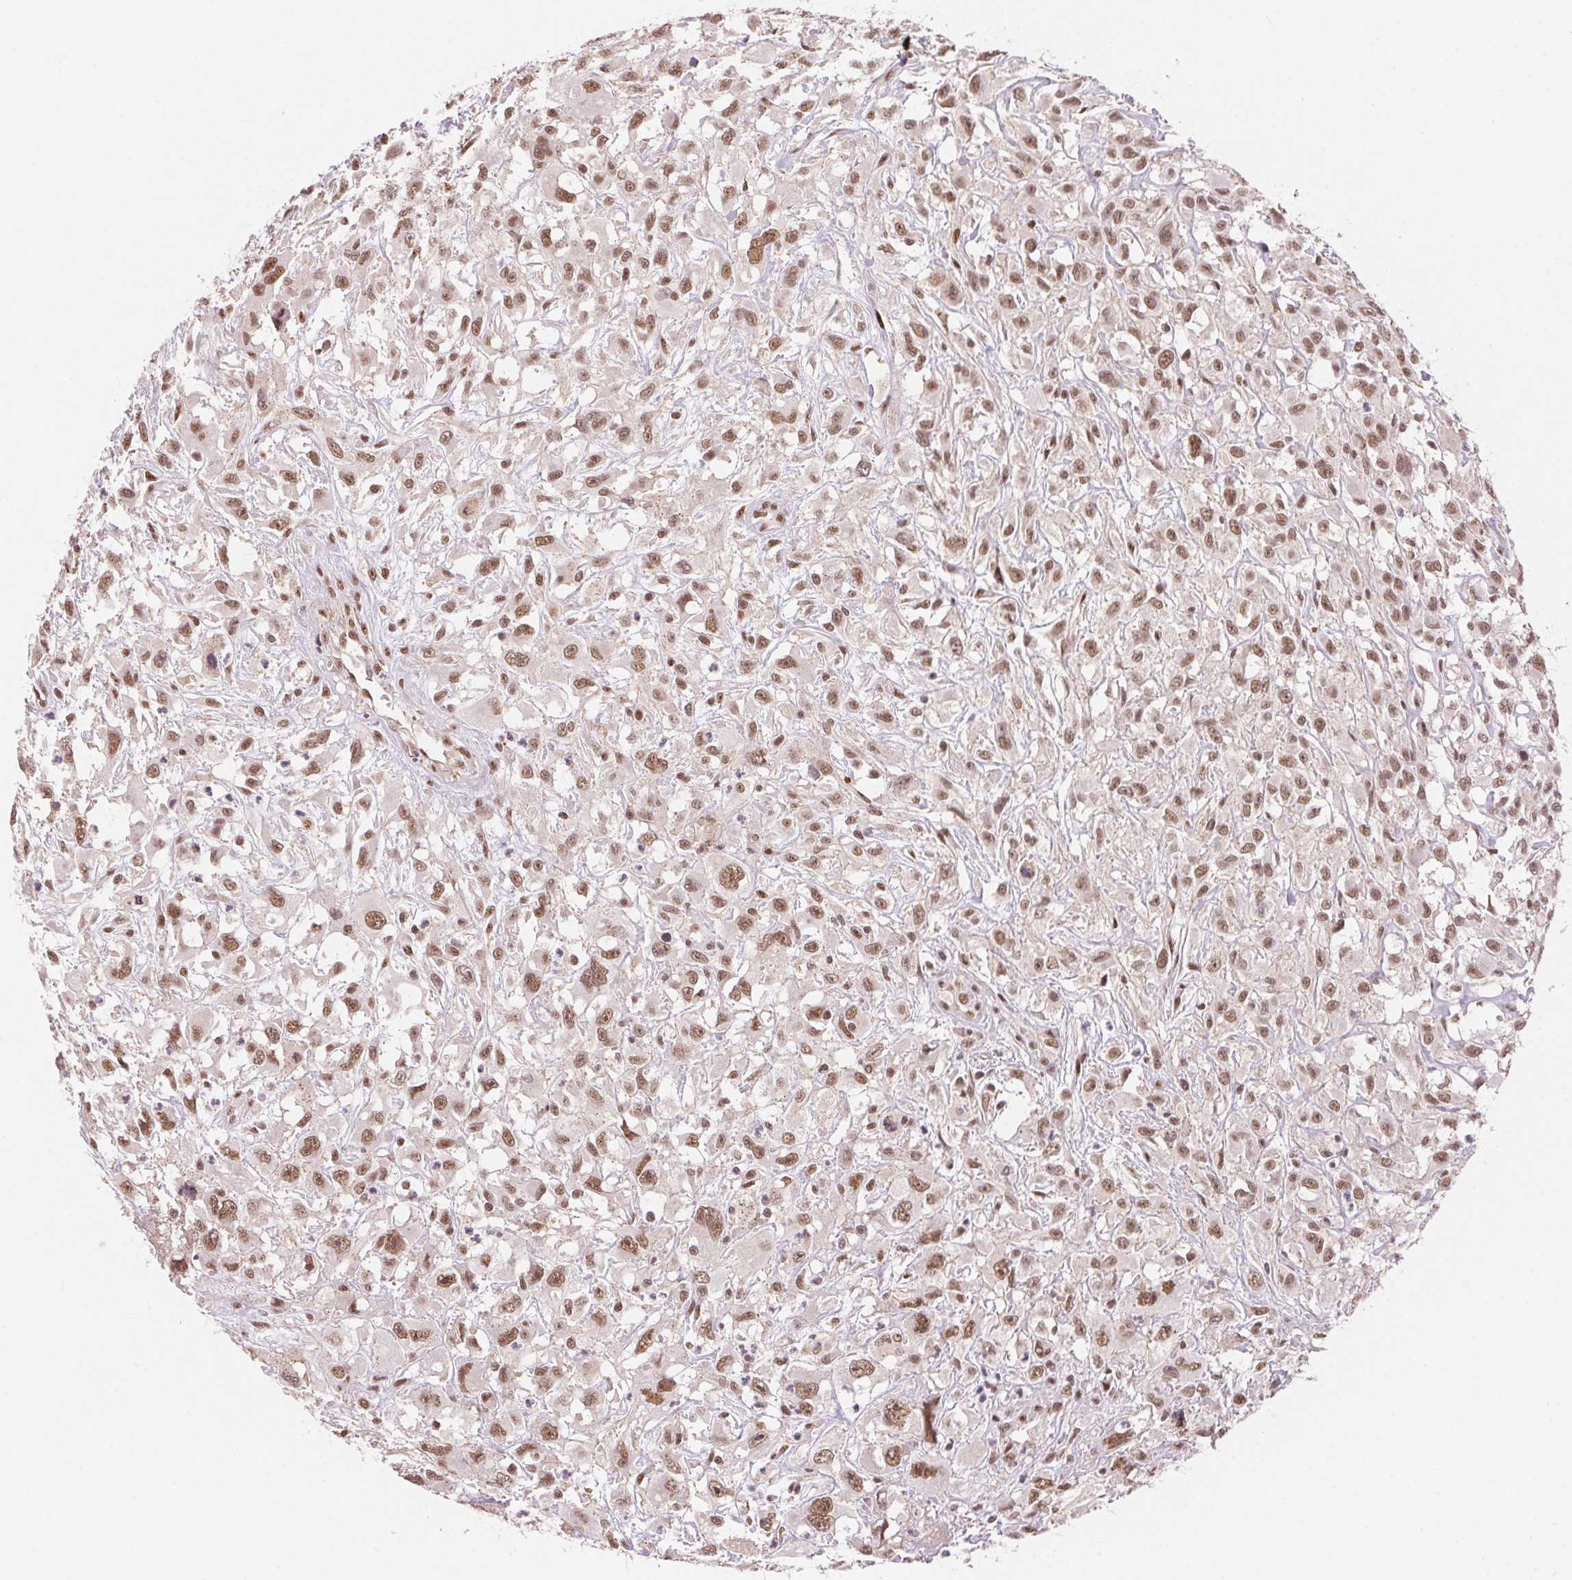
{"staining": {"intensity": "moderate", "quantity": ">75%", "location": "nuclear"}, "tissue": "head and neck cancer", "cell_type": "Tumor cells", "image_type": "cancer", "snomed": [{"axis": "morphology", "description": "Squamous cell carcinoma, NOS"}, {"axis": "morphology", "description": "Squamous cell carcinoma, metastatic, NOS"}, {"axis": "topography", "description": "Oral tissue"}, {"axis": "topography", "description": "Head-Neck"}], "caption": "High-magnification brightfield microscopy of head and neck cancer (squamous cell carcinoma) stained with DAB (brown) and counterstained with hematoxylin (blue). tumor cells exhibit moderate nuclear staining is present in about>75% of cells. The staining is performed using DAB (3,3'-diaminobenzidine) brown chromogen to label protein expression. The nuclei are counter-stained blue using hematoxylin.", "gene": "HNRNPDL", "patient": {"sex": "female", "age": 85}}